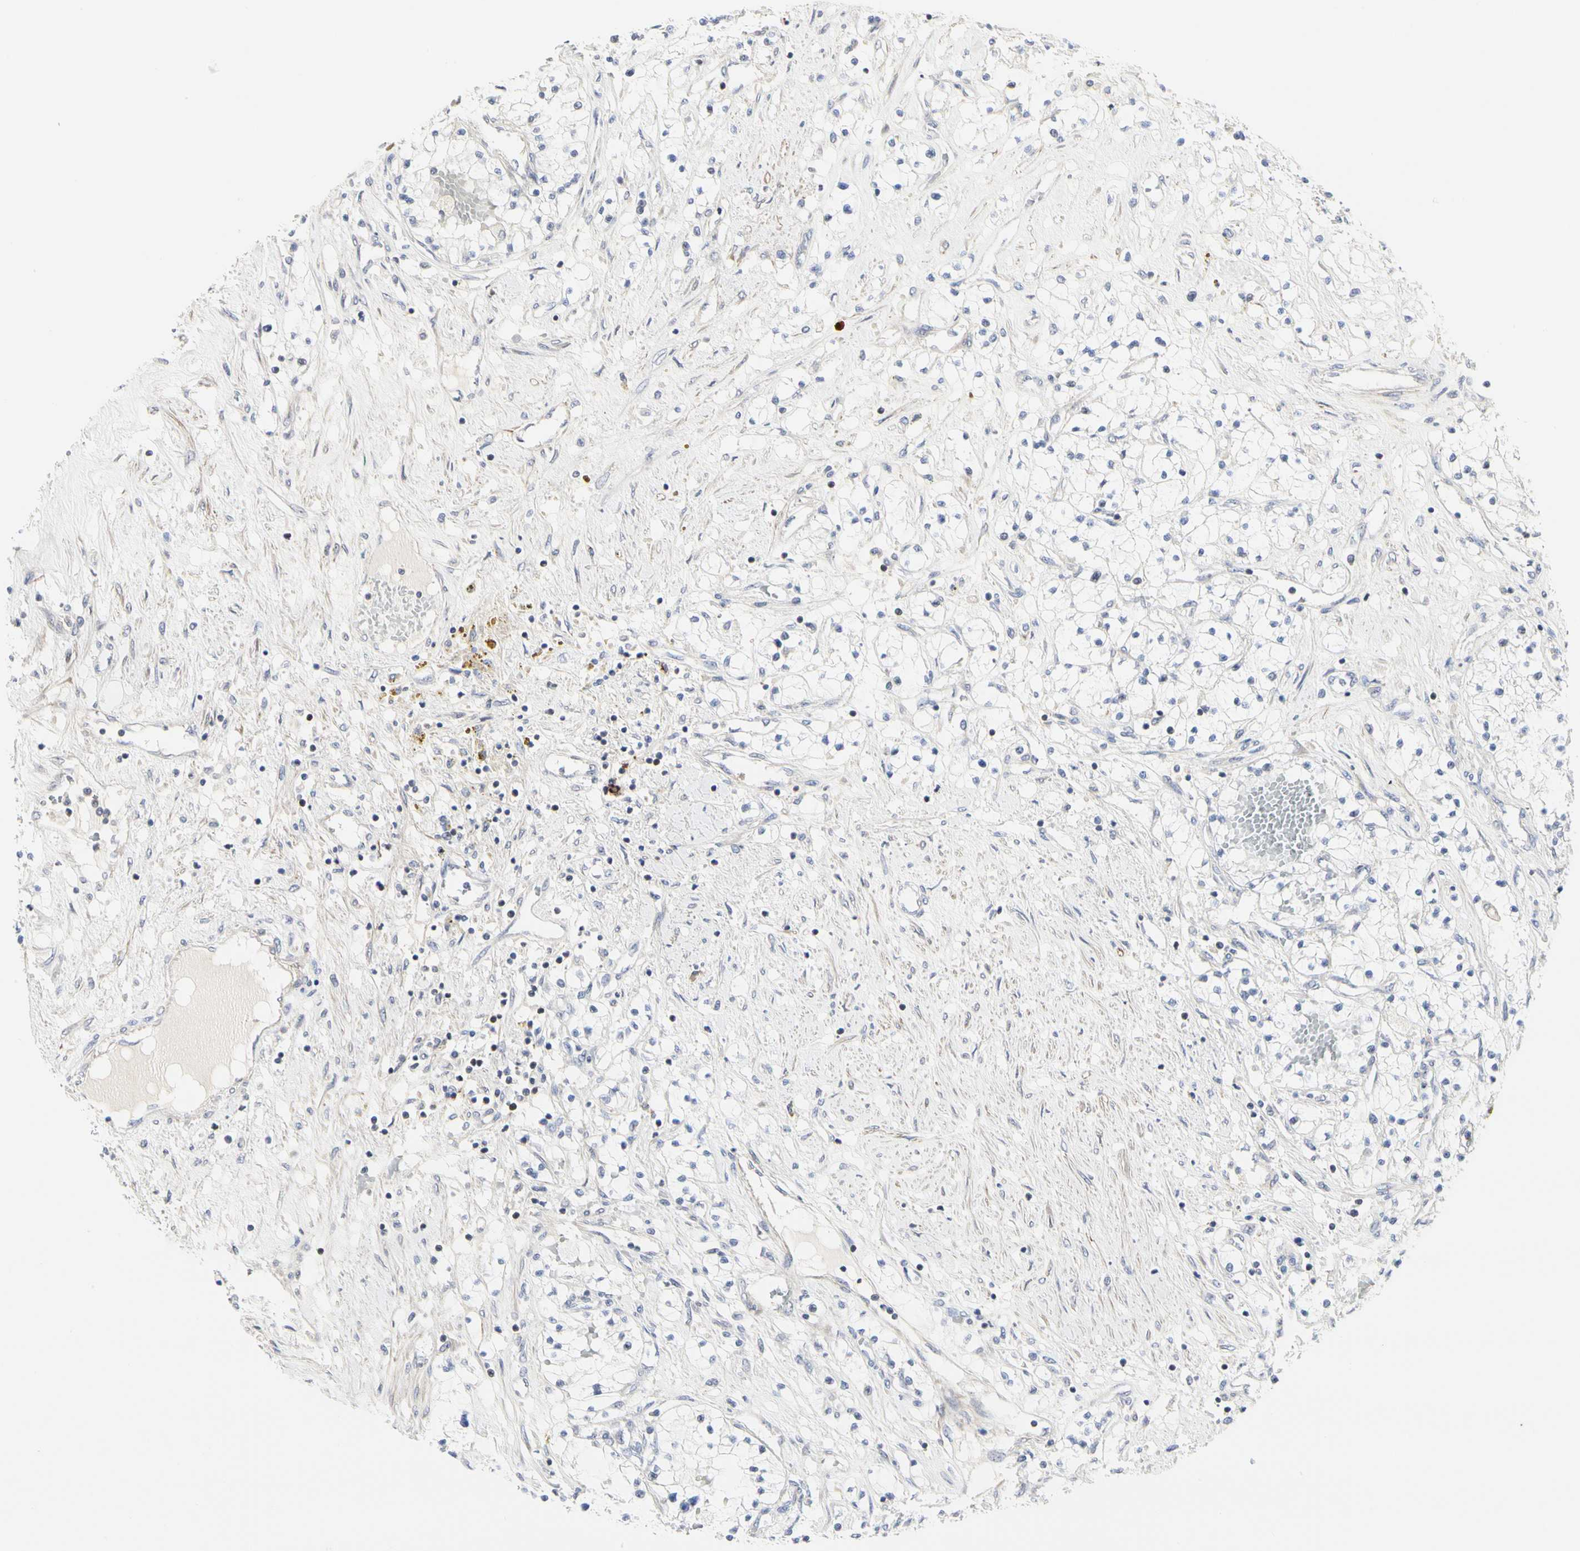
{"staining": {"intensity": "negative", "quantity": "none", "location": "none"}, "tissue": "renal cancer", "cell_type": "Tumor cells", "image_type": "cancer", "snomed": [{"axis": "morphology", "description": "Adenocarcinoma, NOS"}, {"axis": "topography", "description": "Kidney"}], "caption": "This image is of adenocarcinoma (renal) stained with IHC to label a protein in brown with the nuclei are counter-stained blue. There is no positivity in tumor cells.", "gene": "SHANK2", "patient": {"sex": "male", "age": 68}}